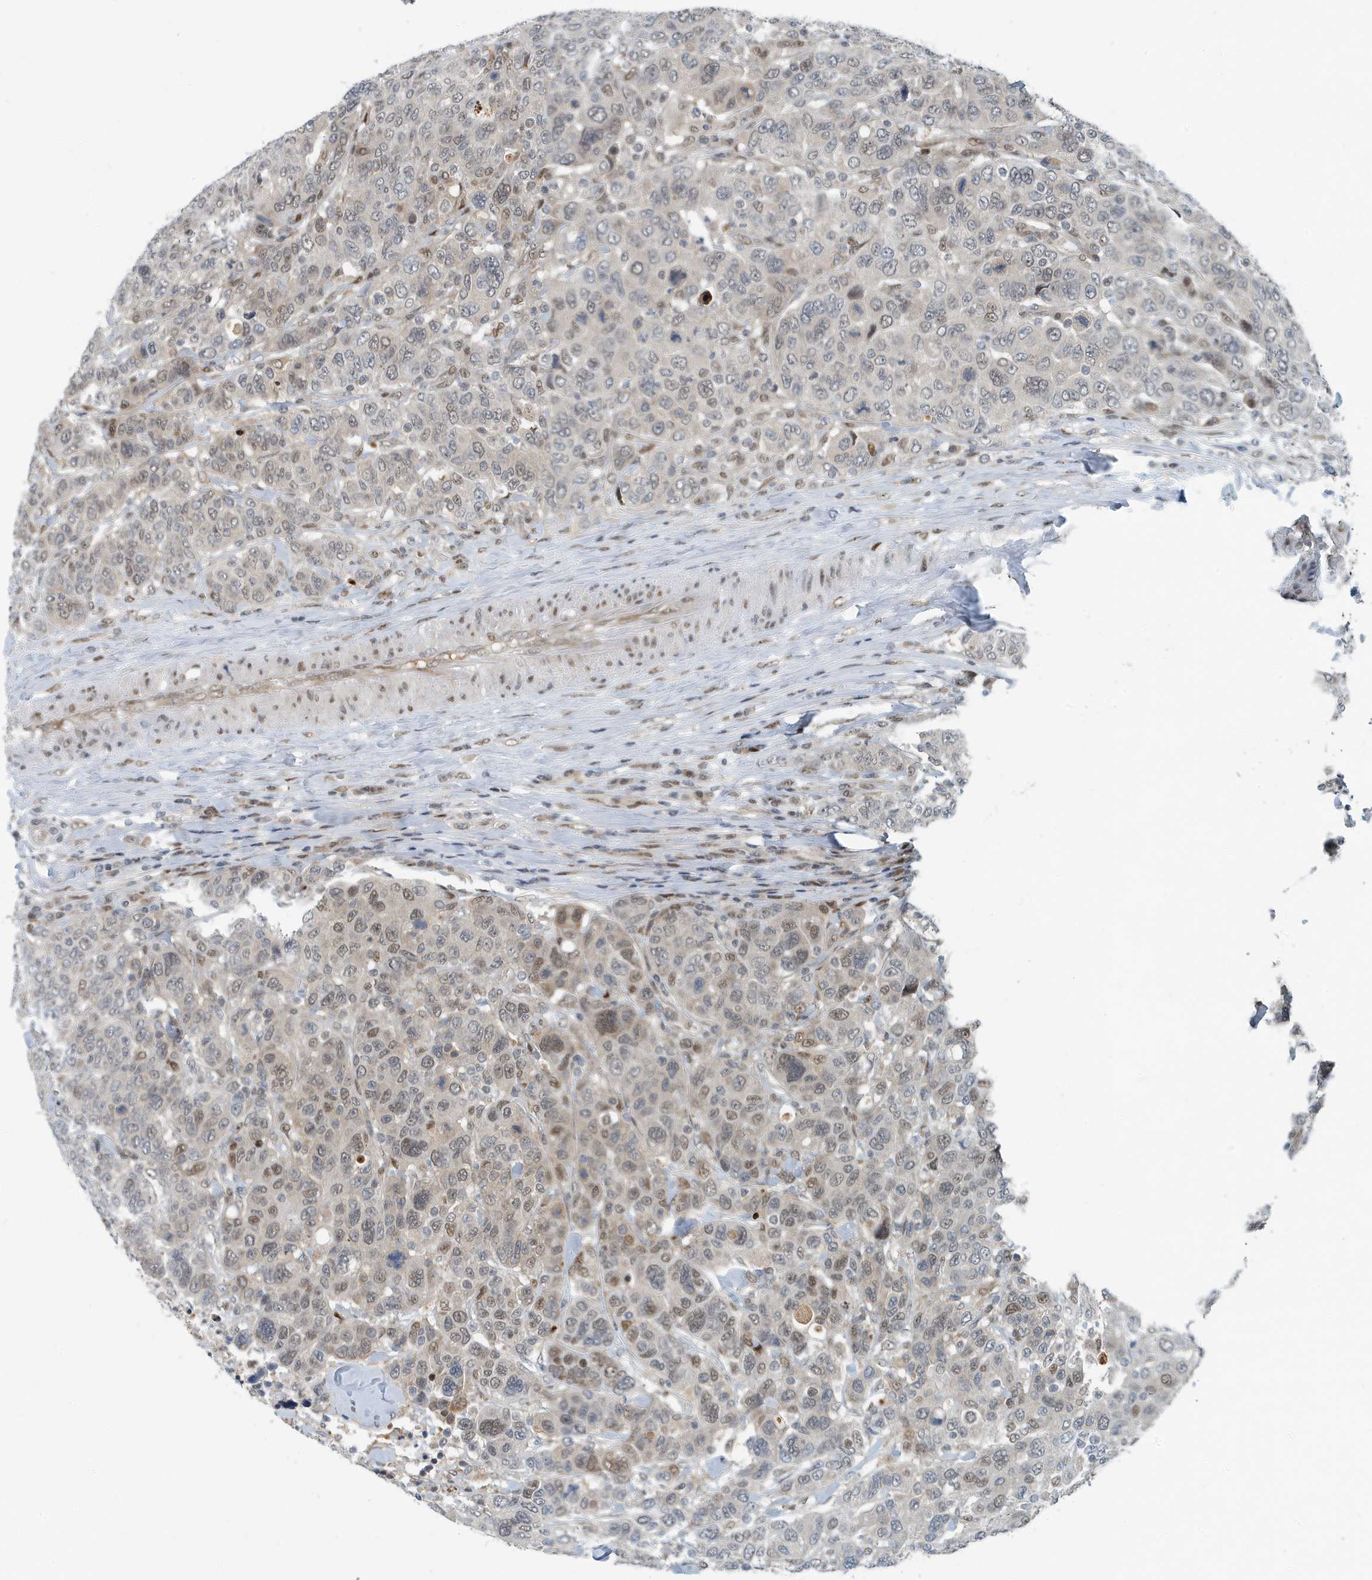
{"staining": {"intensity": "moderate", "quantity": "25%-75%", "location": "cytoplasmic/membranous,nuclear"}, "tissue": "breast cancer", "cell_type": "Tumor cells", "image_type": "cancer", "snomed": [{"axis": "morphology", "description": "Duct carcinoma"}, {"axis": "topography", "description": "Breast"}], "caption": "Immunohistochemical staining of breast cancer demonstrates medium levels of moderate cytoplasmic/membranous and nuclear protein positivity in approximately 25%-75% of tumor cells.", "gene": "KIF15", "patient": {"sex": "female", "age": 37}}